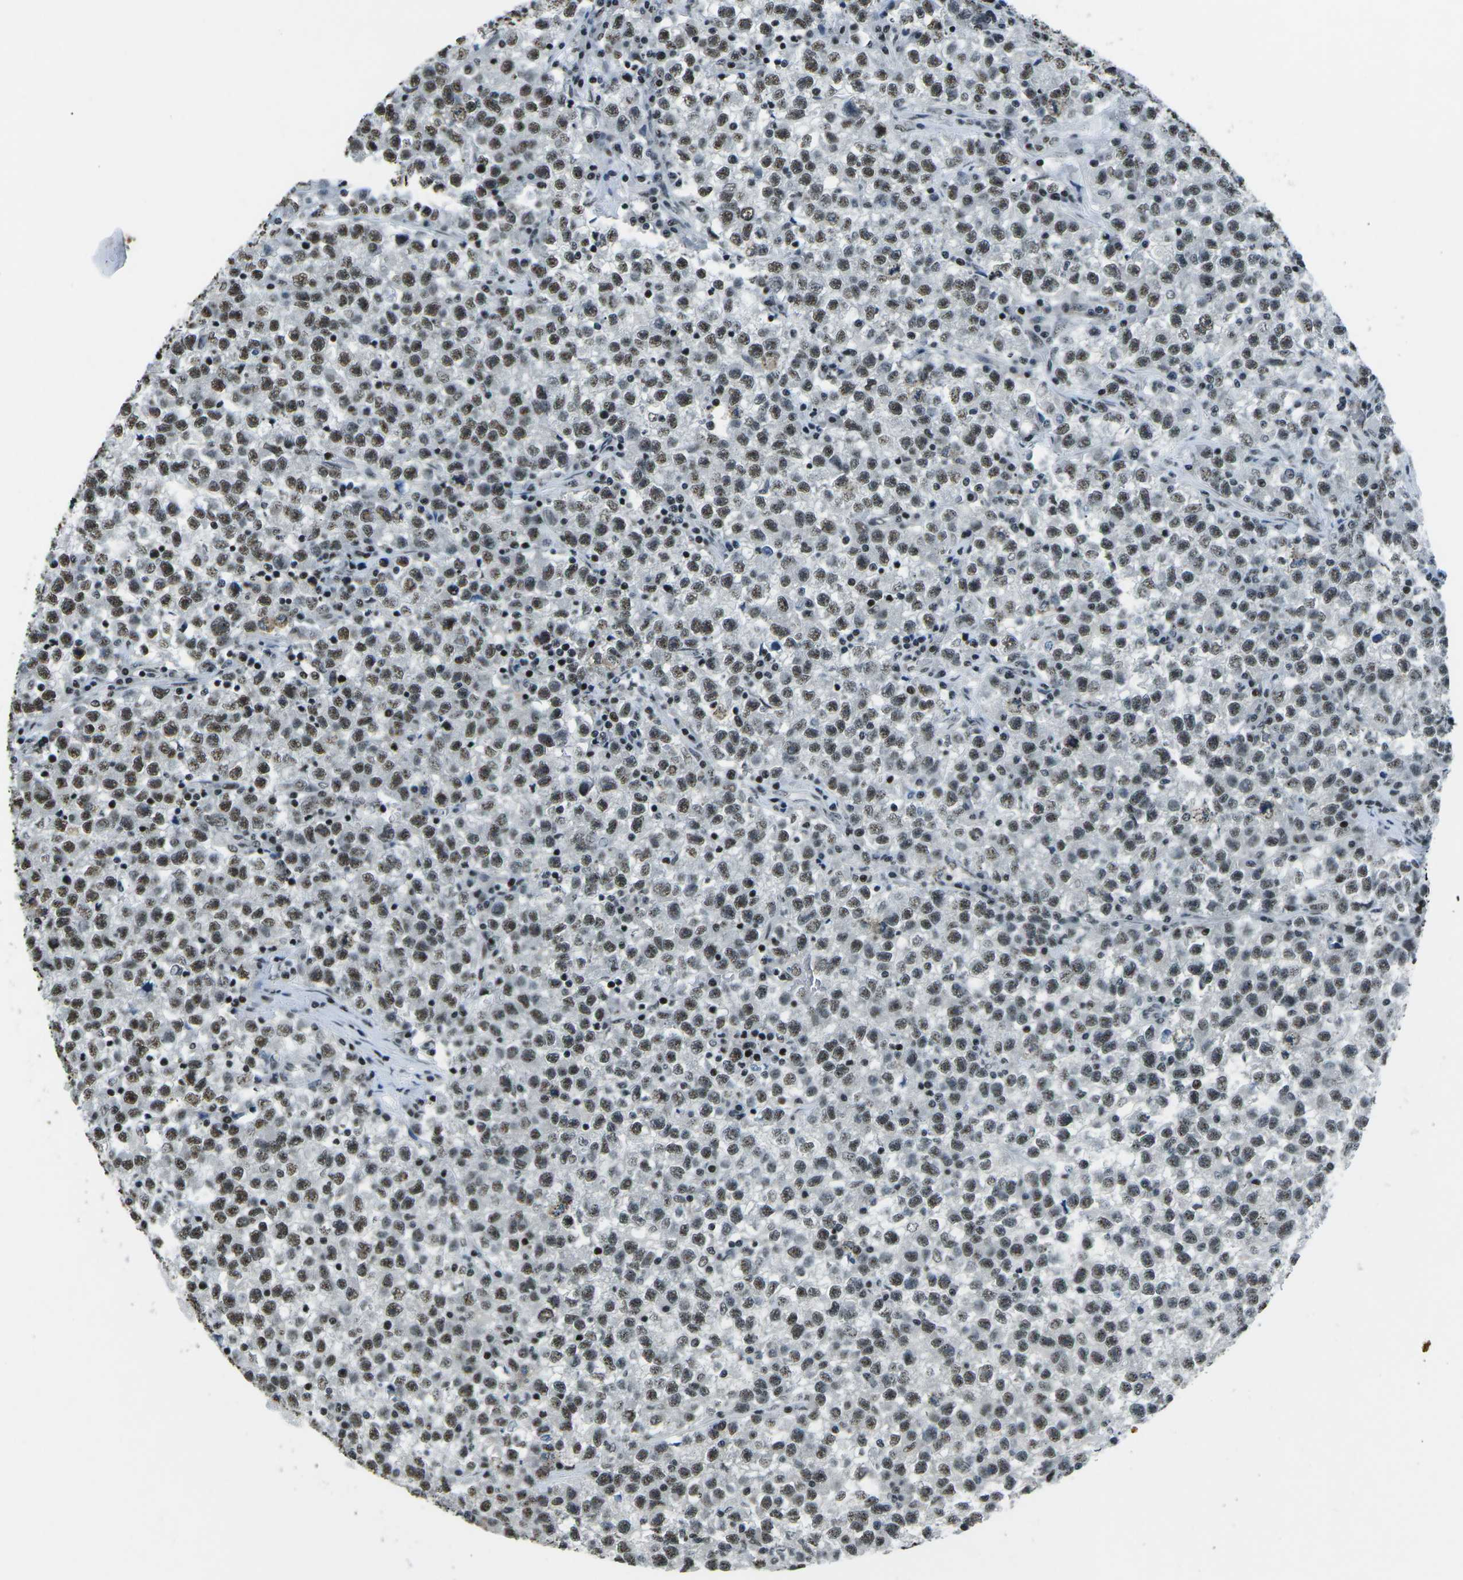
{"staining": {"intensity": "moderate", "quantity": ">75%", "location": "nuclear"}, "tissue": "testis cancer", "cell_type": "Tumor cells", "image_type": "cancer", "snomed": [{"axis": "morphology", "description": "Seminoma, NOS"}, {"axis": "topography", "description": "Testis"}], "caption": "Human testis cancer stained with a brown dye demonstrates moderate nuclear positive expression in about >75% of tumor cells.", "gene": "RBL2", "patient": {"sex": "male", "age": 22}}